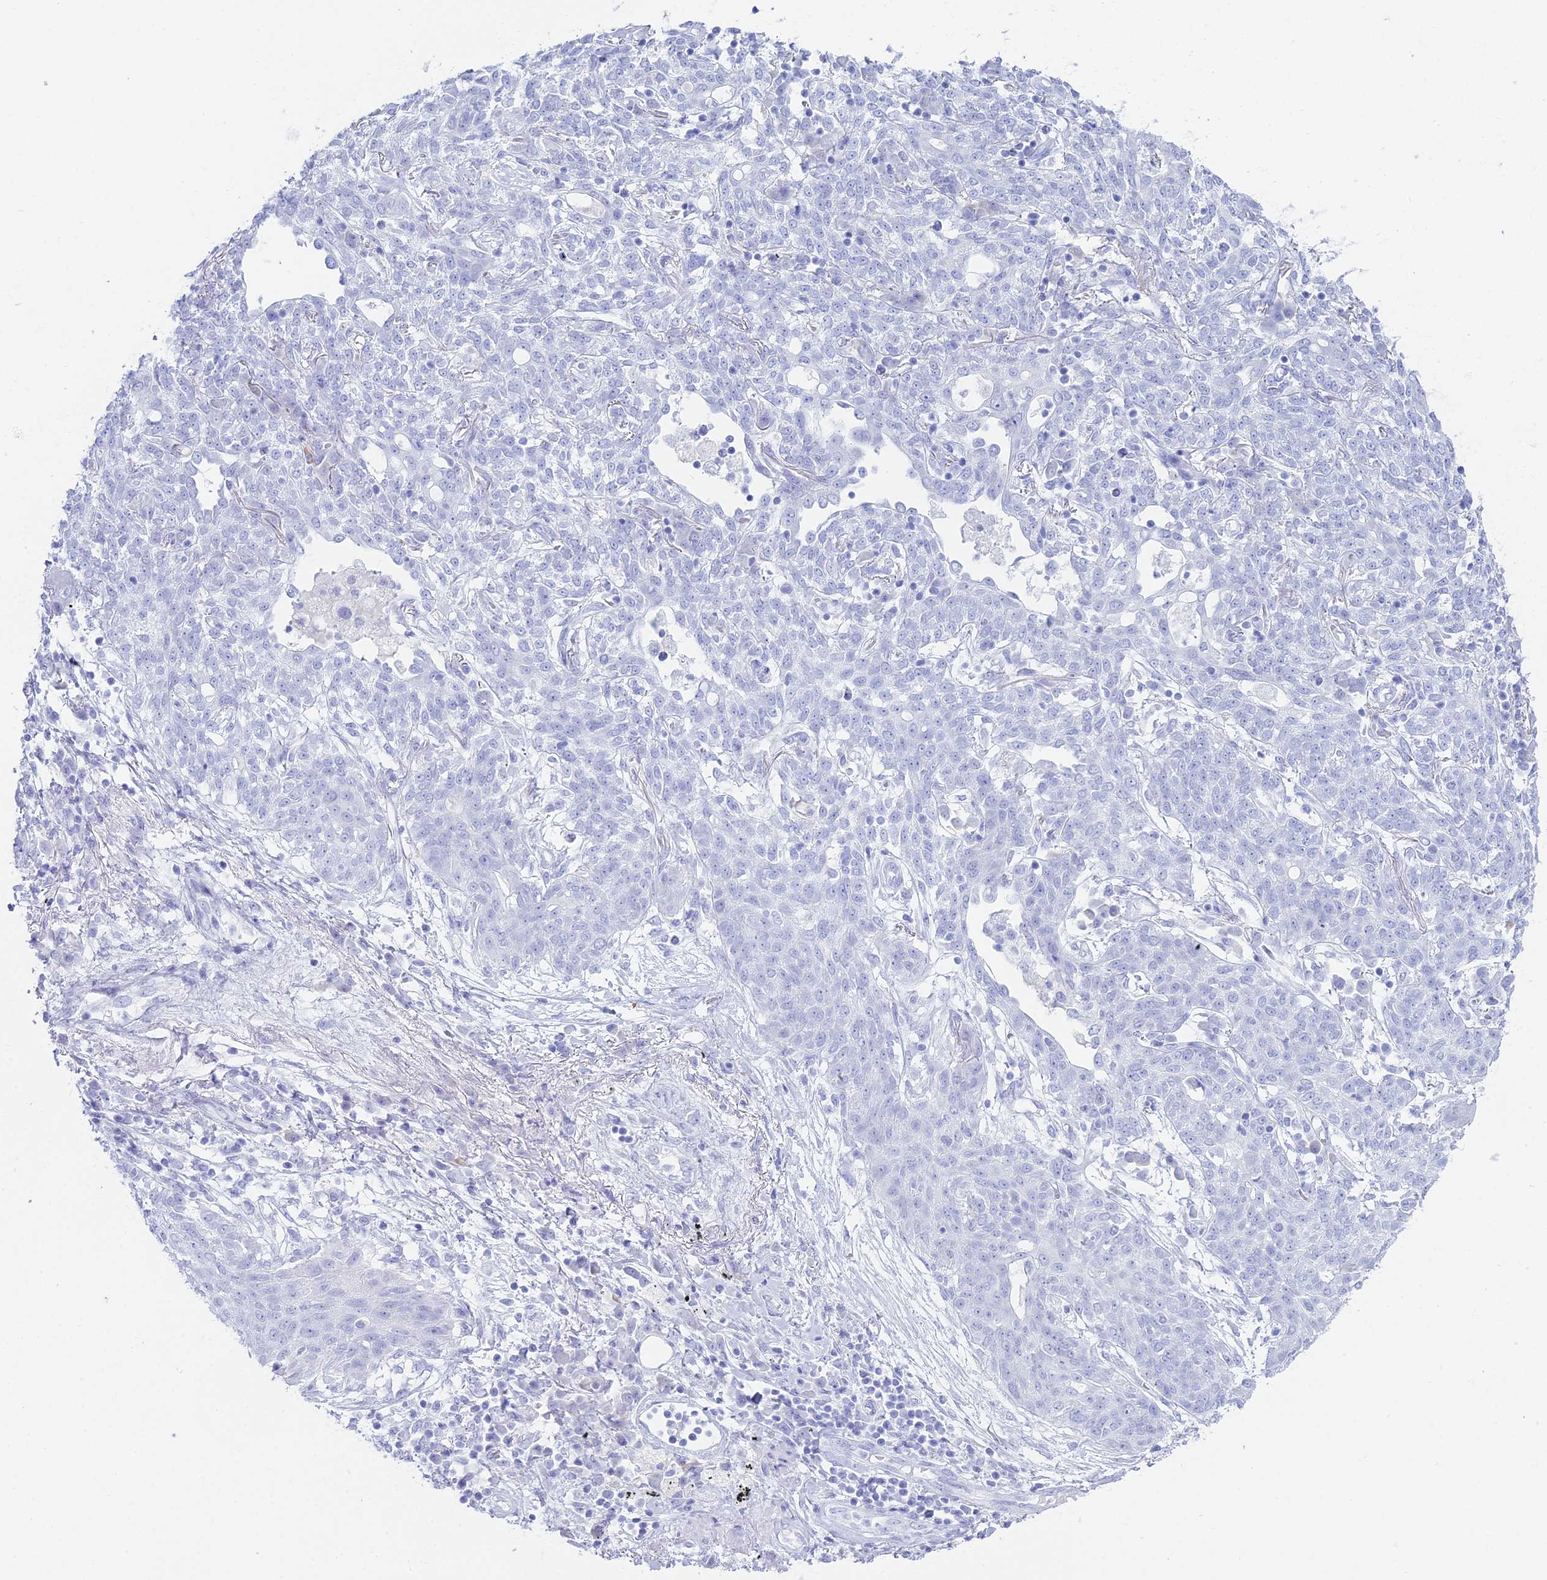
{"staining": {"intensity": "negative", "quantity": "none", "location": "none"}, "tissue": "lung cancer", "cell_type": "Tumor cells", "image_type": "cancer", "snomed": [{"axis": "morphology", "description": "Squamous cell carcinoma, NOS"}, {"axis": "topography", "description": "Lung"}], "caption": "The histopathology image displays no staining of tumor cells in lung cancer.", "gene": "CGB2", "patient": {"sex": "female", "age": 70}}